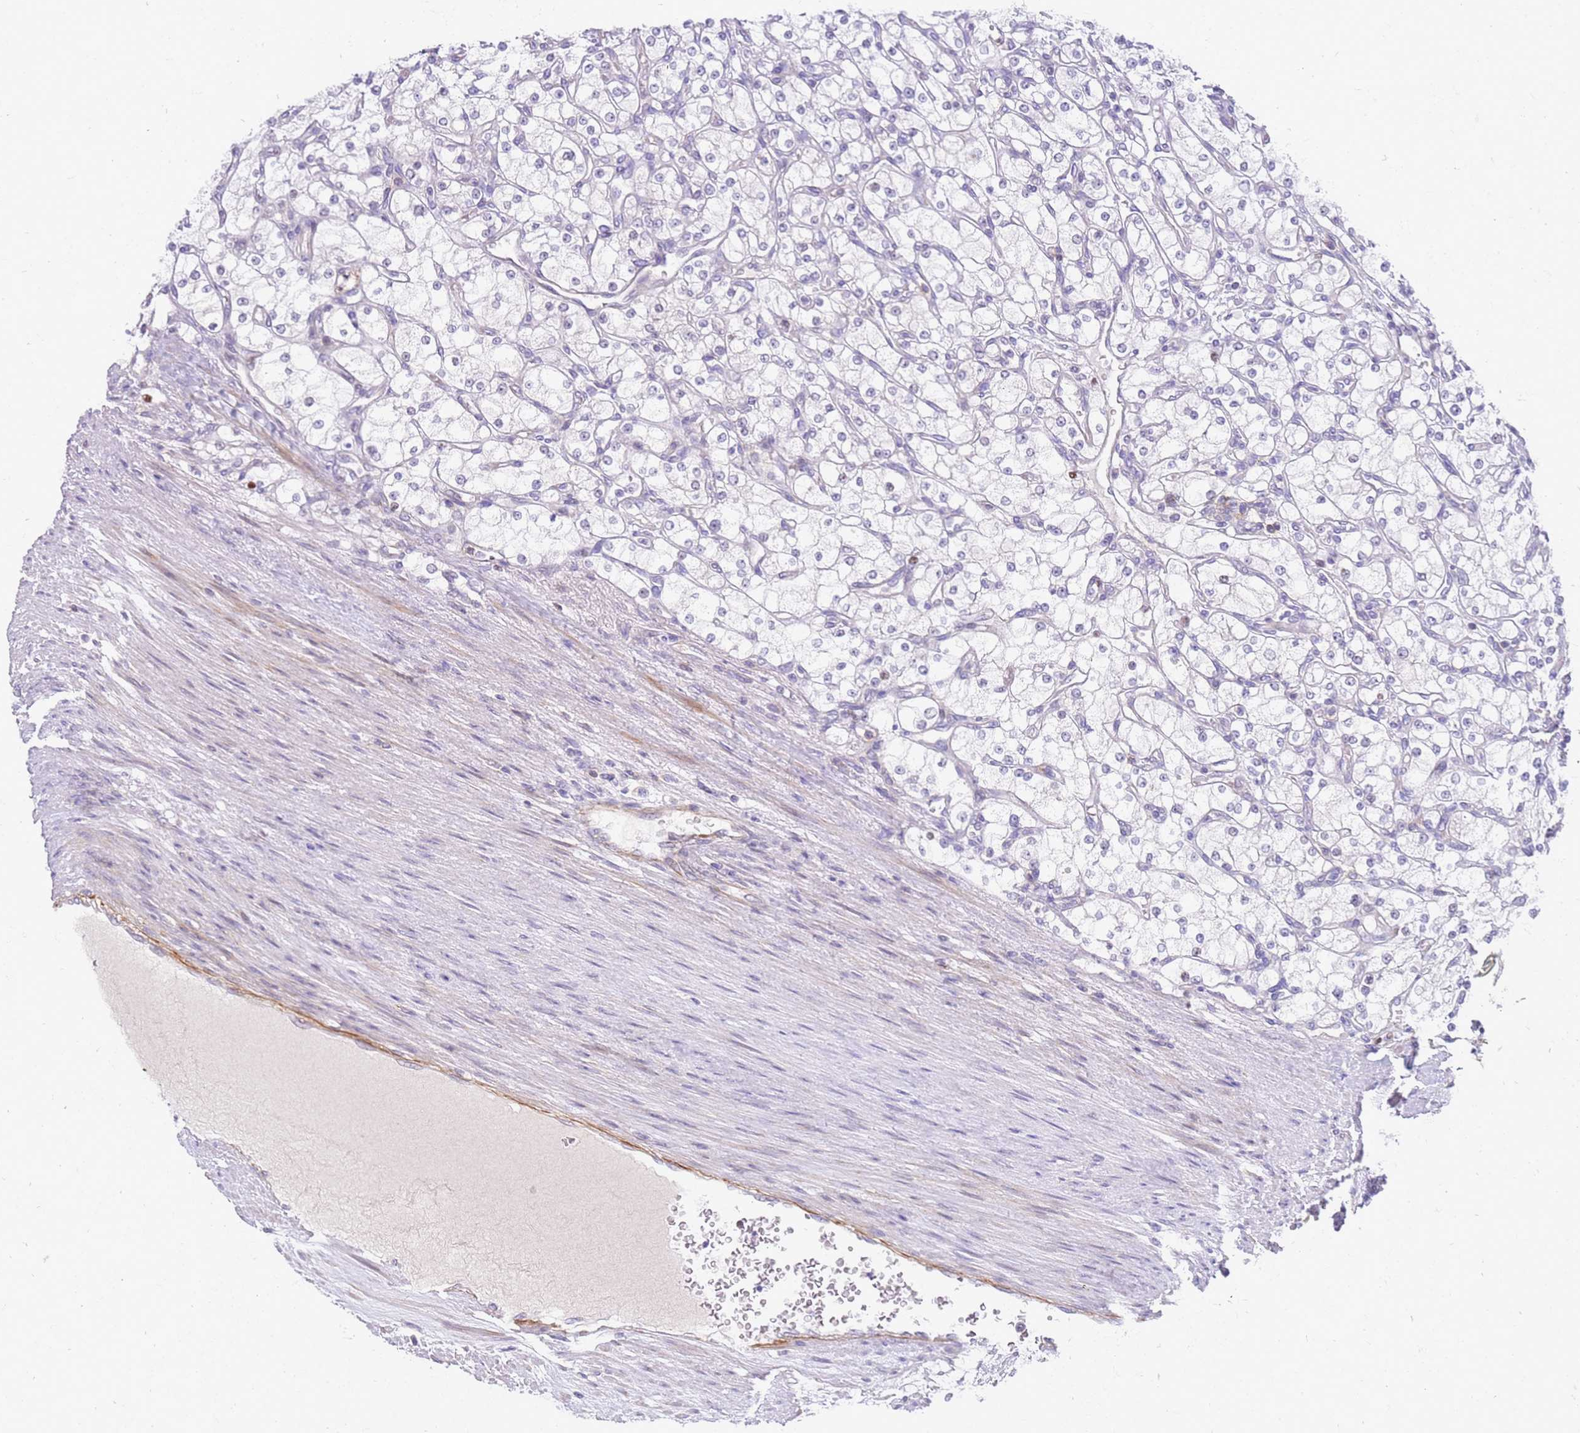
{"staining": {"intensity": "negative", "quantity": "none", "location": "none"}, "tissue": "renal cancer", "cell_type": "Tumor cells", "image_type": "cancer", "snomed": [{"axis": "morphology", "description": "Adenocarcinoma, NOS"}, {"axis": "topography", "description": "Kidney"}], "caption": "The histopathology image displays no significant positivity in tumor cells of renal cancer.", "gene": "STK25", "patient": {"sex": "male", "age": 80}}